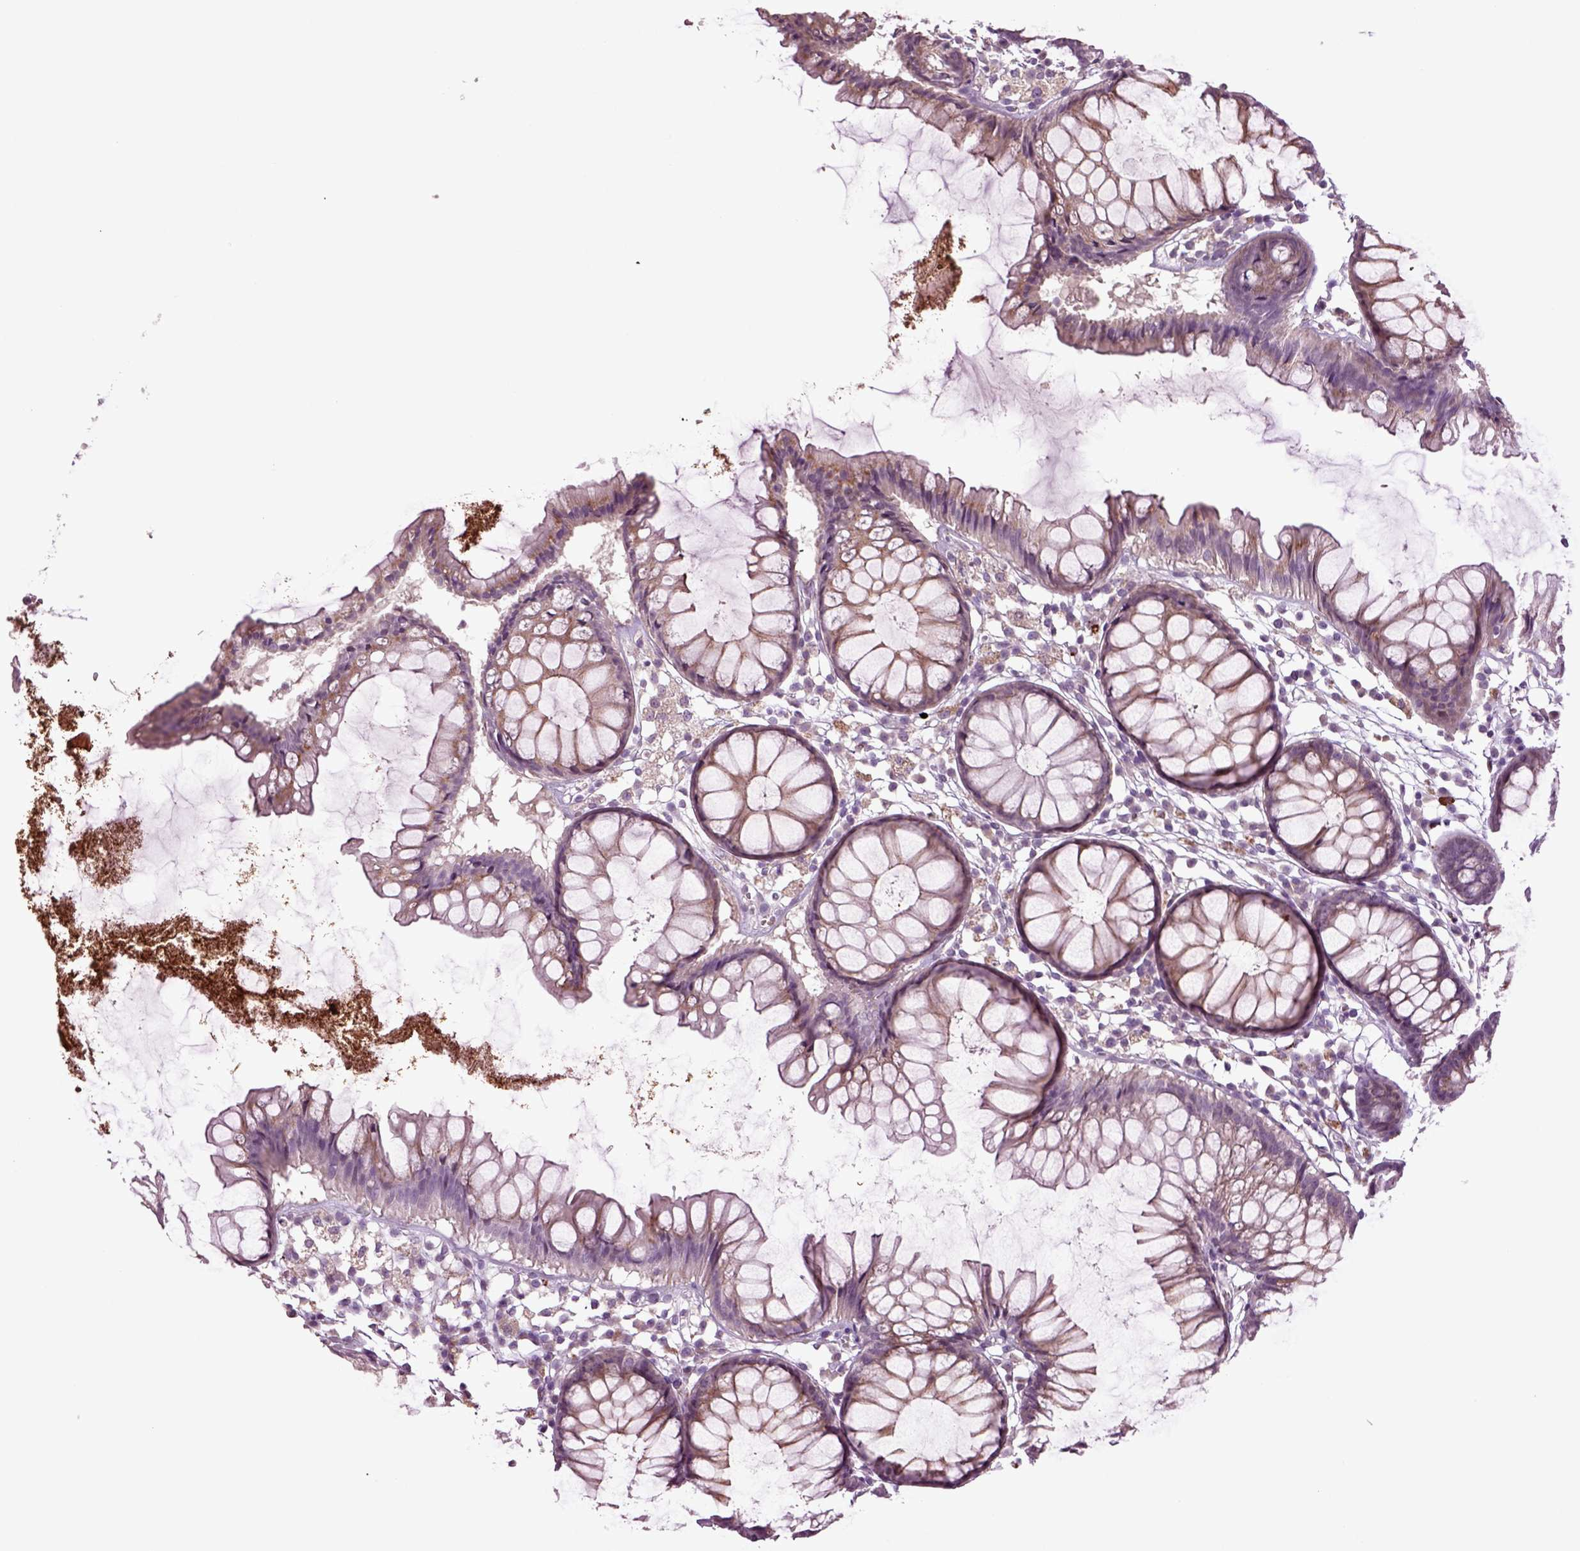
{"staining": {"intensity": "negative", "quantity": "none", "location": "none"}, "tissue": "colon", "cell_type": "Endothelial cells", "image_type": "normal", "snomed": [{"axis": "morphology", "description": "Normal tissue, NOS"}, {"axis": "morphology", "description": "Adenocarcinoma, NOS"}, {"axis": "topography", "description": "Colon"}], "caption": "Normal colon was stained to show a protein in brown. There is no significant positivity in endothelial cells. The staining is performed using DAB (3,3'-diaminobenzidine) brown chromogen with nuclei counter-stained in using hematoxylin.", "gene": "SLC17A6", "patient": {"sex": "male", "age": 65}}